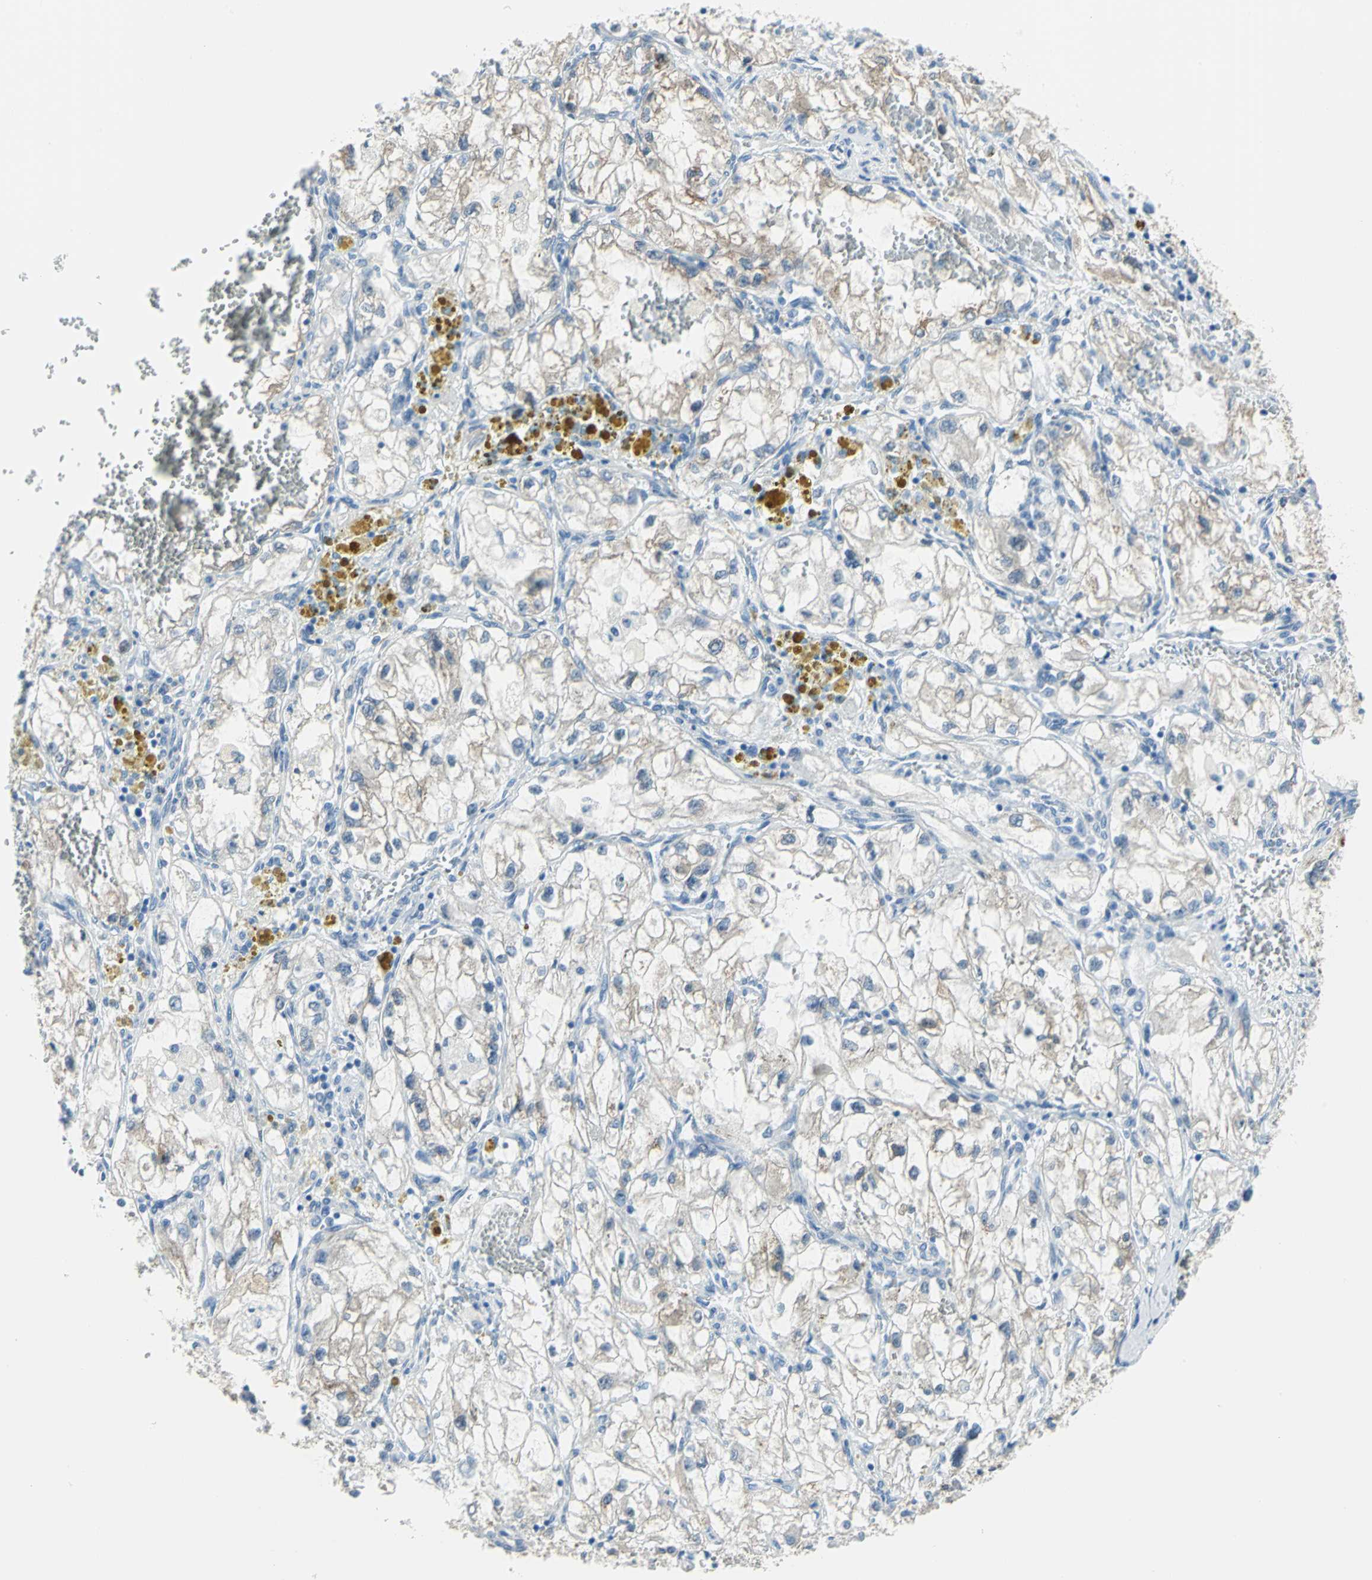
{"staining": {"intensity": "weak", "quantity": "<25%", "location": "cytoplasmic/membranous"}, "tissue": "renal cancer", "cell_type": "Tumor cells", "image_type": "cancer", "snomed": [{"axis": "morphology", "description": "Adenocarcinoma, NOS"}, {"axis": "topography", "description": "Kidney"}], "caption": "A high-resolution histopathology image shows IHC staining of renal adenocarcinoma, which reveals no significant positivity in tumor cells. The staining is performed using DAB (3,3'-diaminobenzidine) brown chromogen with nuclei counter-stained in using hematoxylin.", "gene": "CYB5A", "patient": {"sex": "female", "age": 70}}